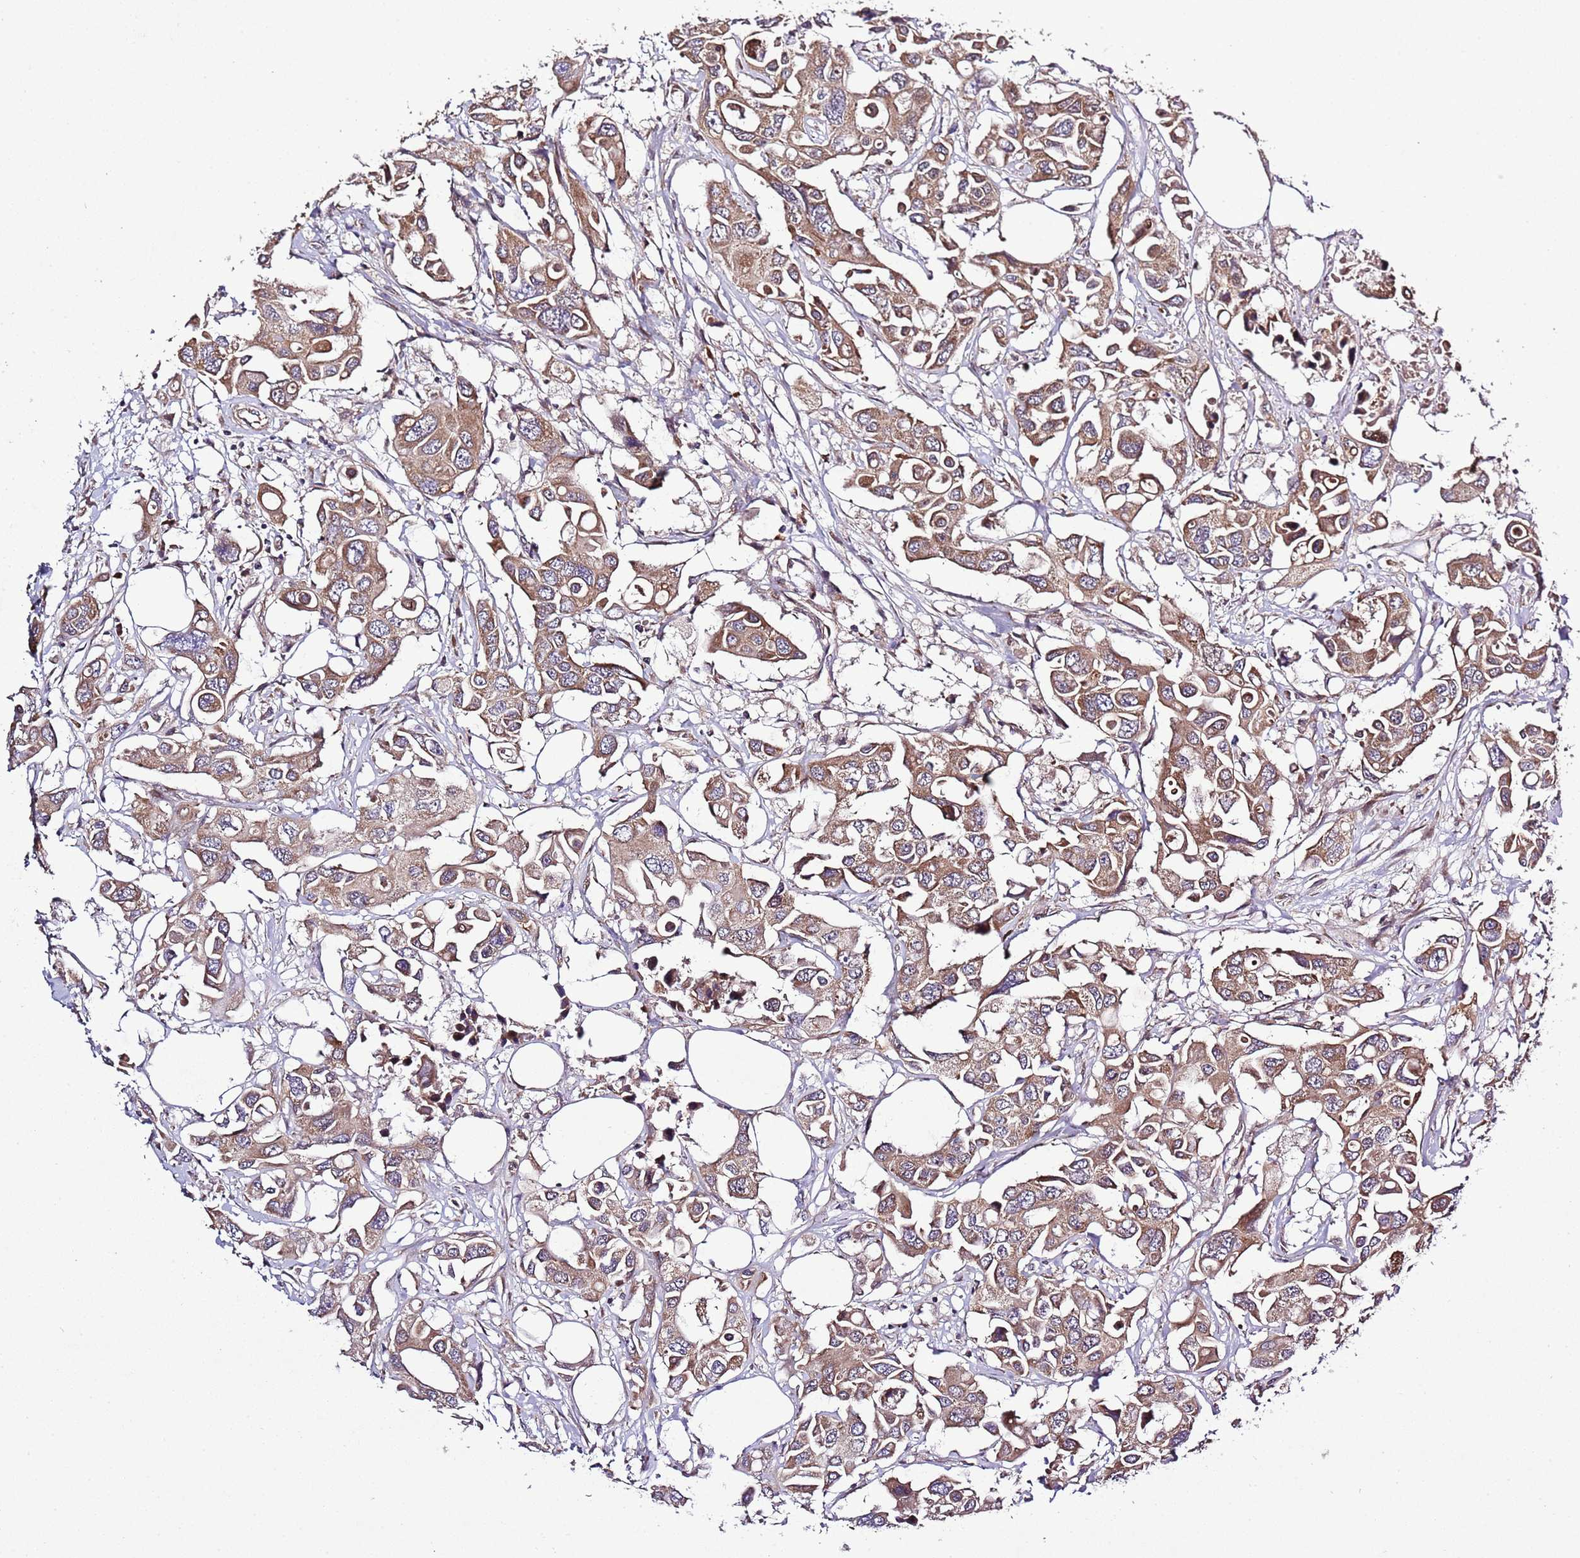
{"staining": {"intensity": "moderate", "quantity": ">75%", "location": "cytoplasmic/membranous"}, "tissue": "colorectal cancer", "cell_type": "Tumor cells", "image_type": "cancer", "snomed": [{"axis": "morphology", "description": "Adenocarcinoma, NOS"}, {"axis": "topography", "description": "Colon"}], "caption": "Protein staining of adenocarcinoma (colorectal) tissue shows moderate cytoplasmic/membranous staining in about >75% of tumor cells.", "gene": "MFNG", "patient": {"sex": "male", "age": 77}}